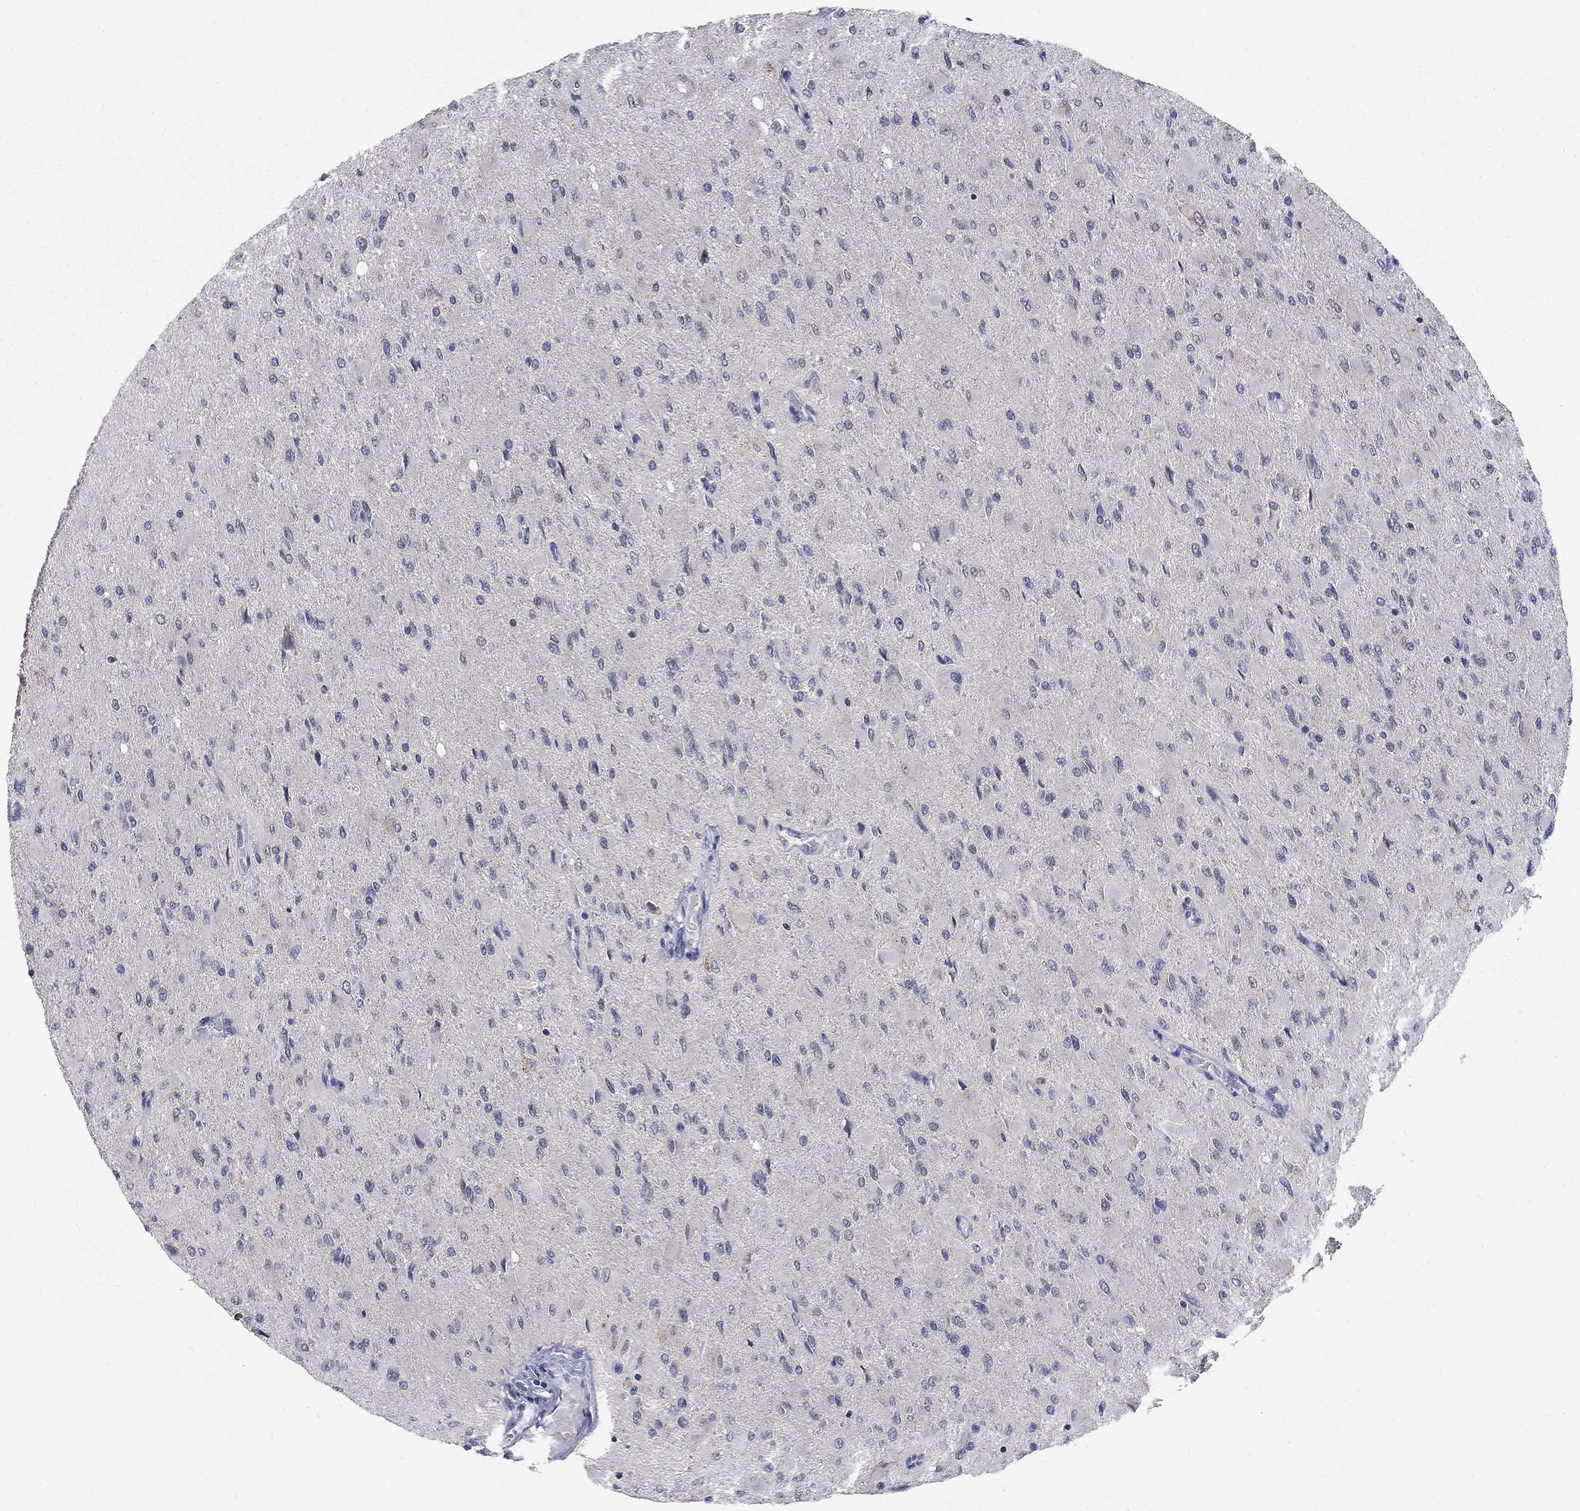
{"staining": {"intensity": "negative", "quantity": "none", "location": "none"}, "tissue": "glioma", "cell_type": "Tumor cells", "image_type": "cancer", "snomed": [{"axis": "morphology", "description": "Glioma, malignant, High grade"}, {"axis": "topography", "description": "Cerebral cortex"}], "caption": "The image reveals no significant staining in tumor cells of glioma. Nuclei are stained in blue.", "gene": "SPATA33", "patient": {"sex": "female", "age": 36}}